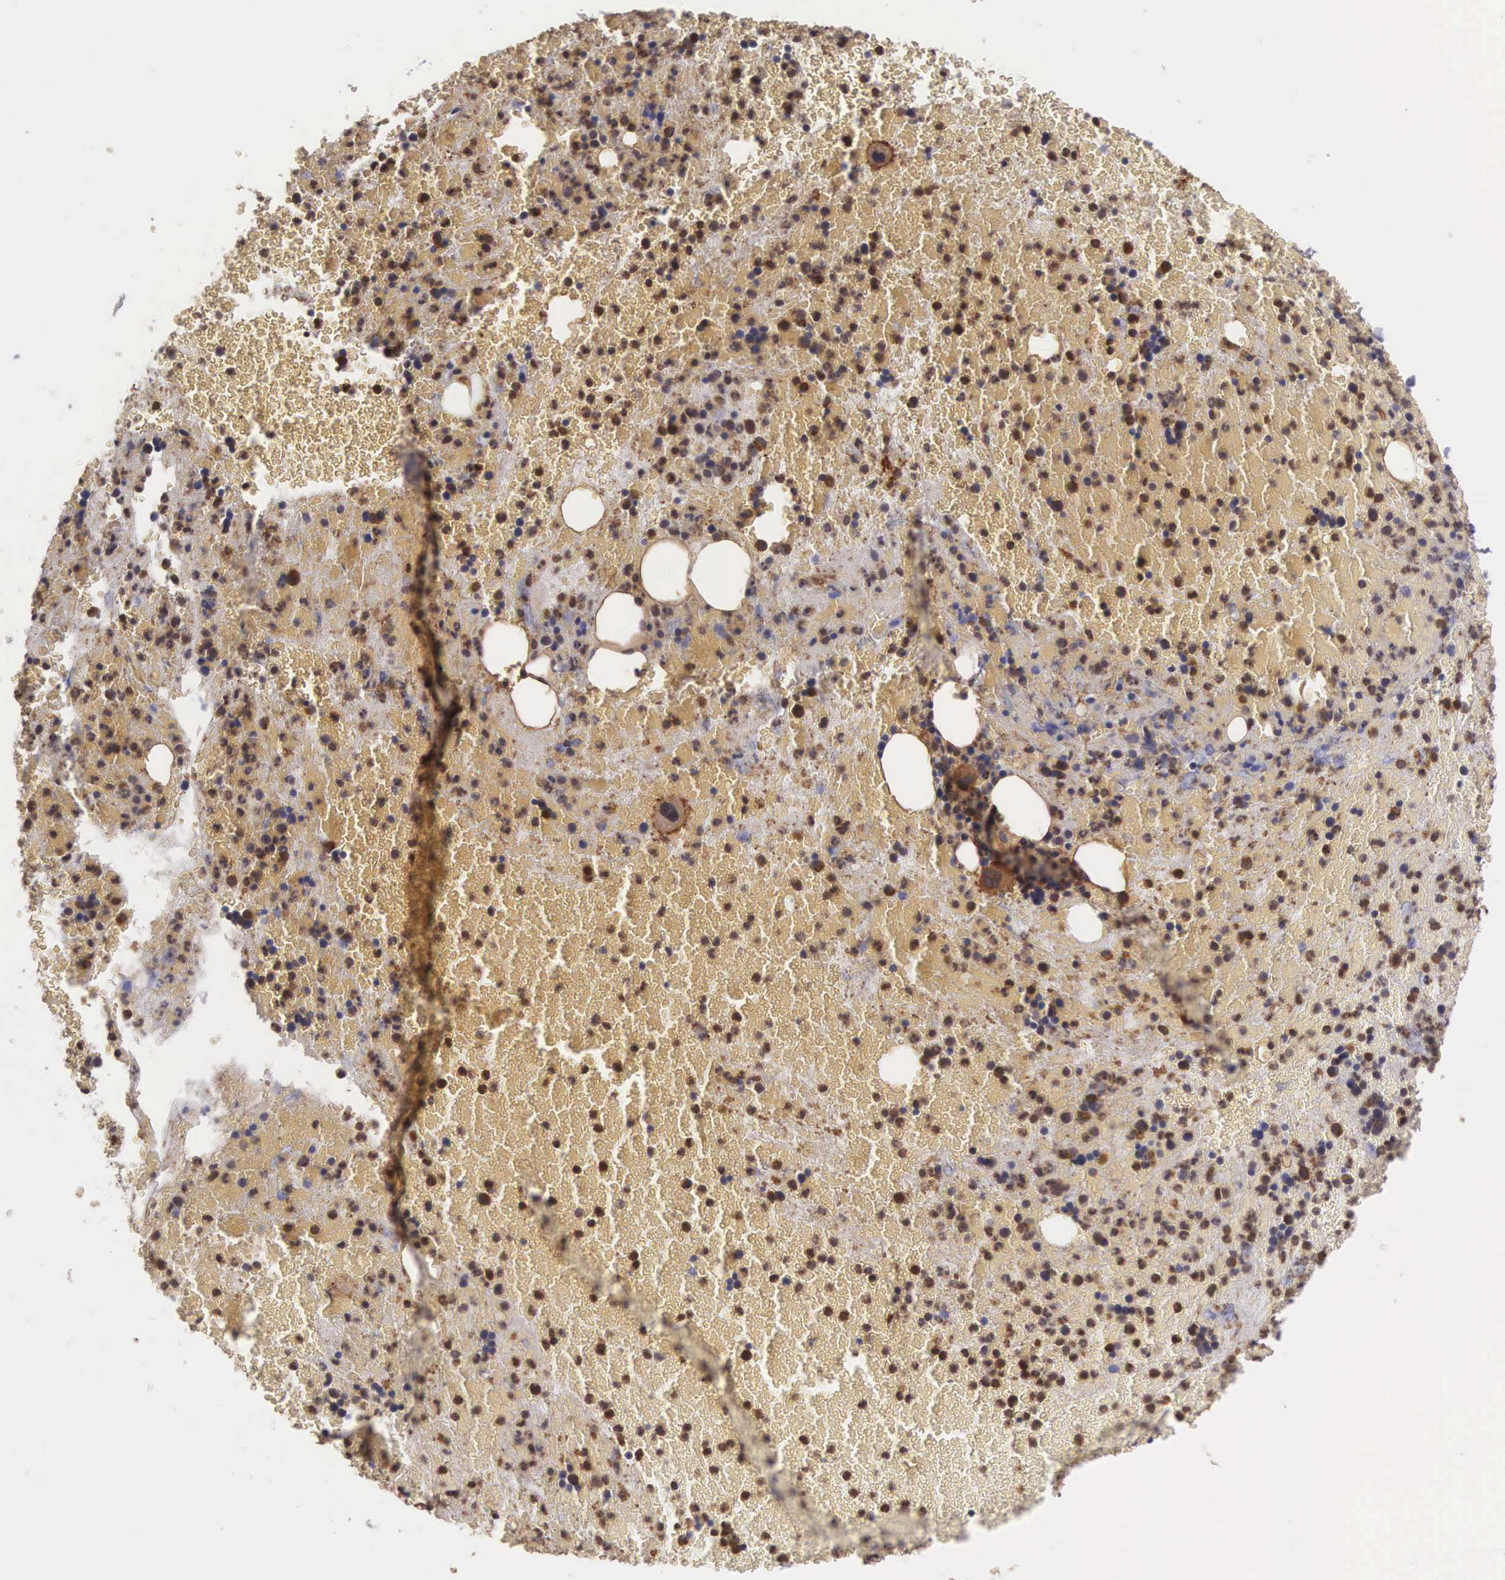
{"staining": {"intensity": "strong", "quantity": "25%-75%", "location": "cytoplasmic/membranous"}, "tissue": "bone marrow", "cell_type": "Hematopoietic cells", "image_type": "normal", "snomed": [{"axis": "morphology", "description": "Normal tissue, NOS"}, {"axis": "topography", "description": "Bone marrow"}], "caption": "Brown immunohistochemical staining in normal bone marrow reveals strong cytoplasmic/membranous staining in about 25%-75% of hematopoietic cells. (DAB (3,3'-diaminobenzidine) IHC with brightfield microscopy, high magnification).", "gene": "DHRS1", "patient": {"sex": "female", "age": 53}}